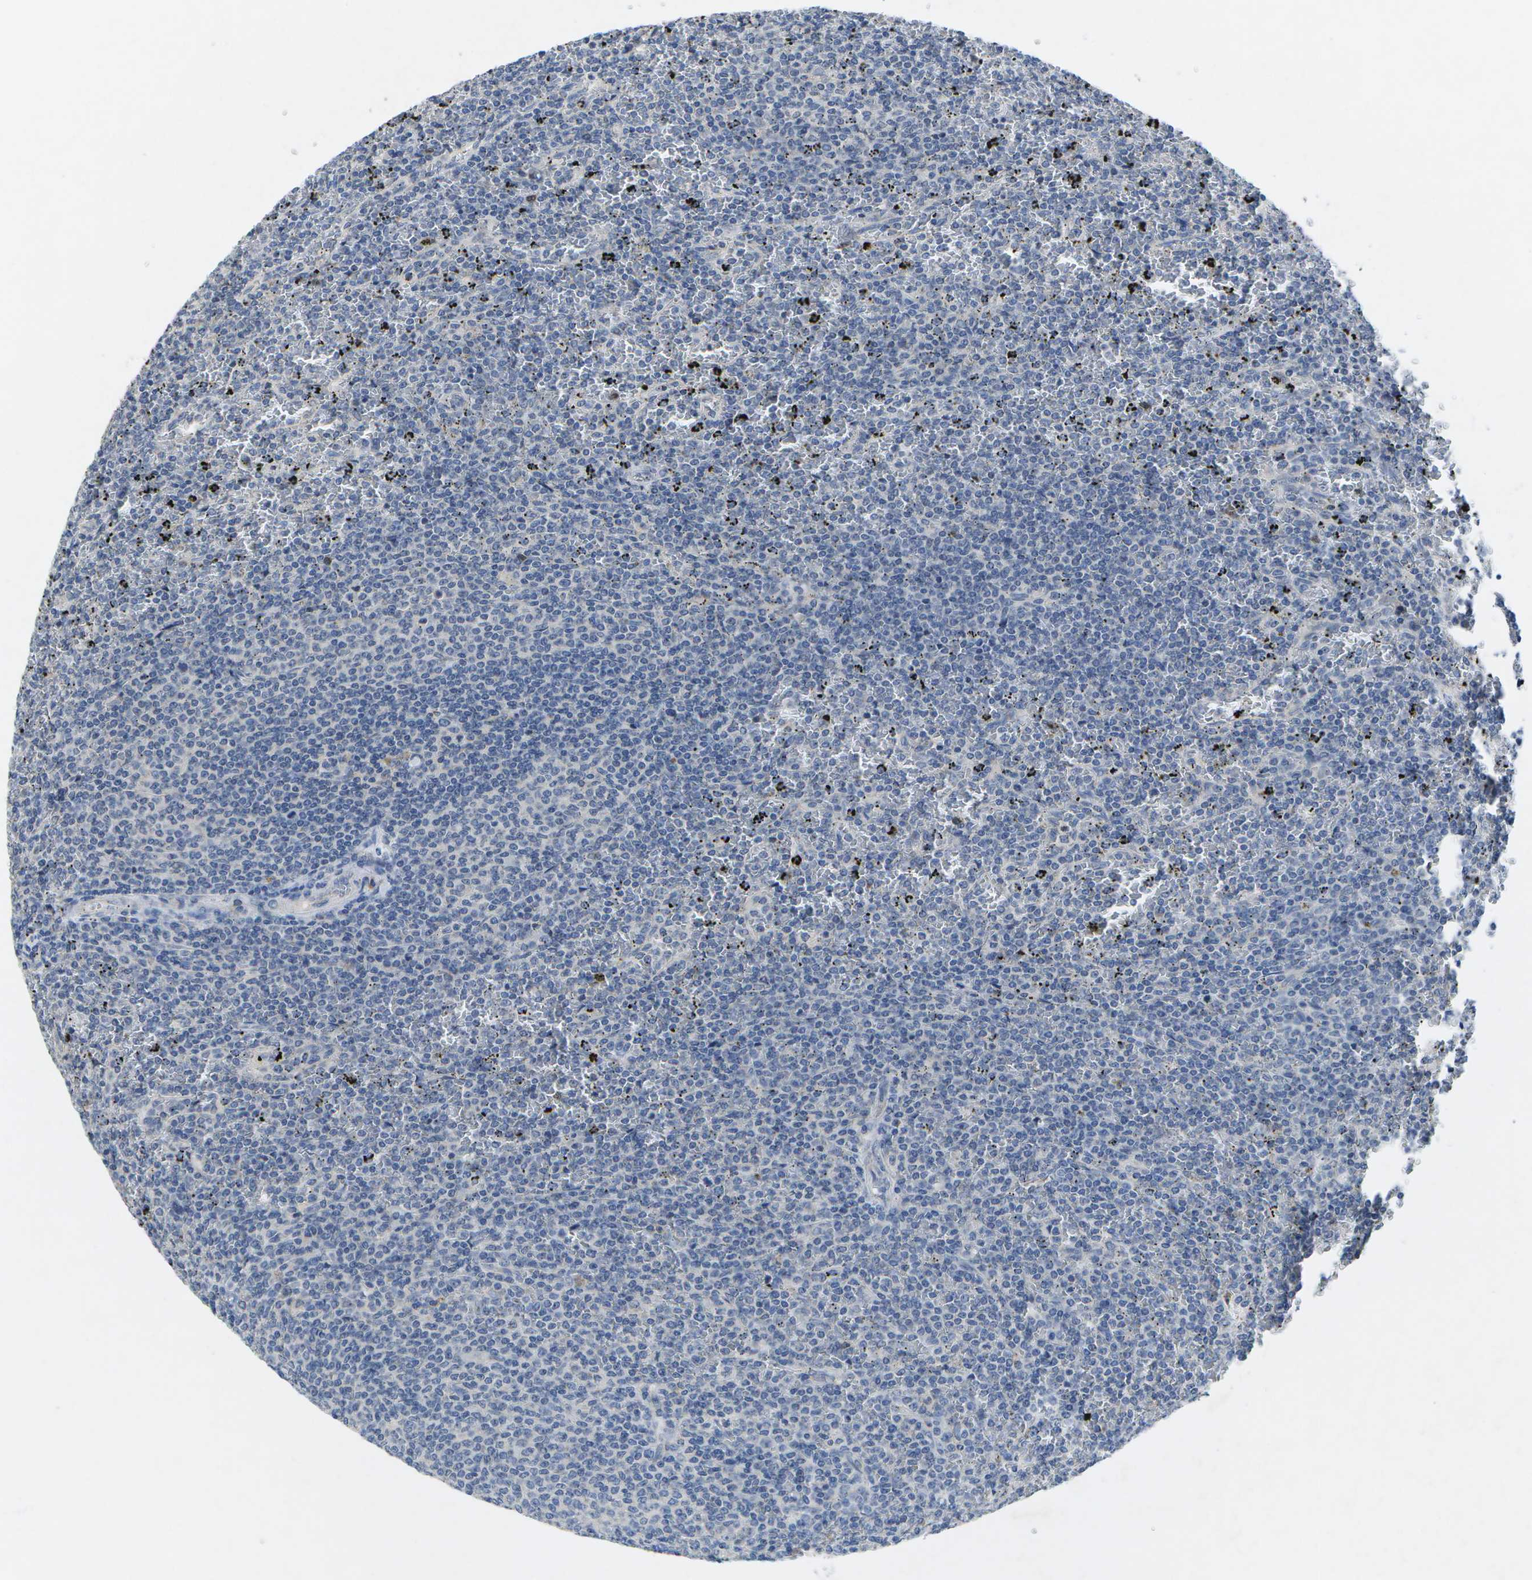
{"staining": {"intensity": "negative", "quantity": "none", "location": "none"}, "tissue": "lymphoma", "cell_type": "Tumor cells", "image_type": "cancer", "snomed": [{"axis": "morphology", "description": "Malignant lymphoma, non-Hodgkin's type, Low grade"}, {"axis": "topography", "description": "Spleen"}], "caption": "The immunohistochemistry image has no significant expression in tumor cells of lymphoma tissue.", "gene": "KDELR1", "patient": {"sex": "female", "age": 77}}